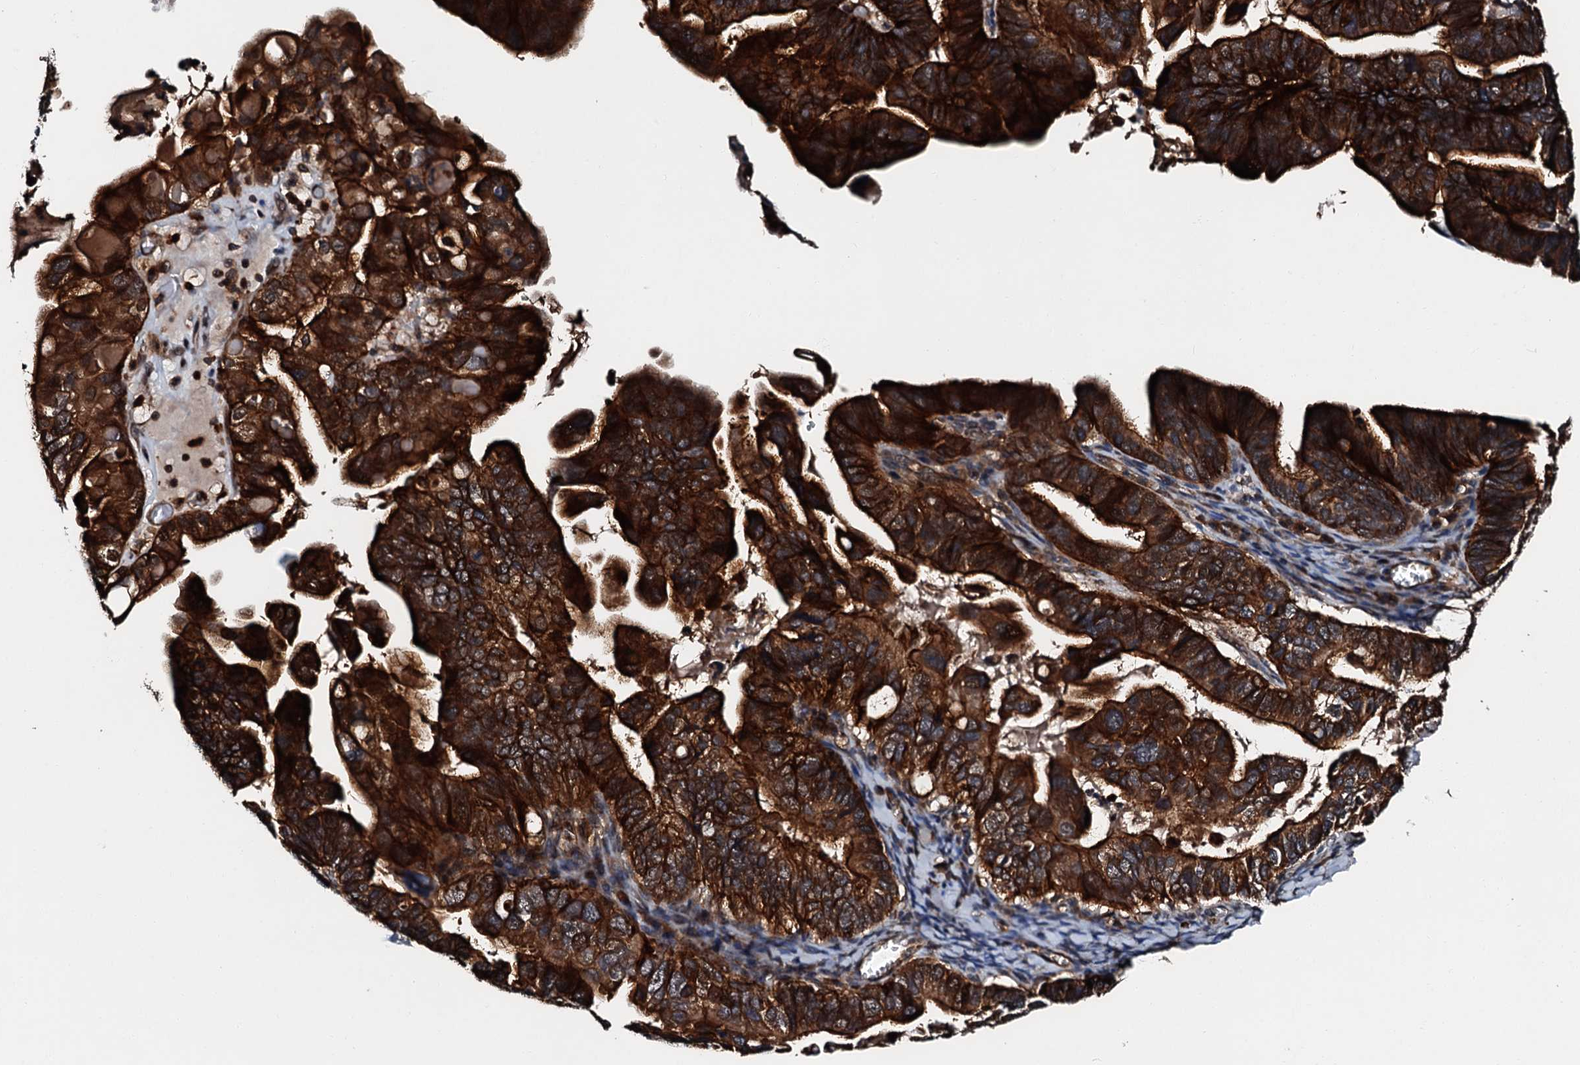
{"staining": {"intensity": "strong", "quantity": ">75%", "location": "cytoplasmic/membranous"}, "tissue": "ovarian cancer", "cell_type": "Tumor cells", "image_type": "cancer", "snomed": [{"axis": "morphology", "description": "Cystadenocarcinoma, serous, NOS"}, {"axis": "topography", "description": "Ovary"}], "caption": "Protein expression by IHC reveals strong cytoplasmic/membranous positivity in about >75% of tumor cells in ovarian cancer (serous cystadenocarcinoma). (Brightfield microscopy of DAB IHC at high magnification).", "gene": "FGD4", "patient": {"sex": "female", "age": 56}}